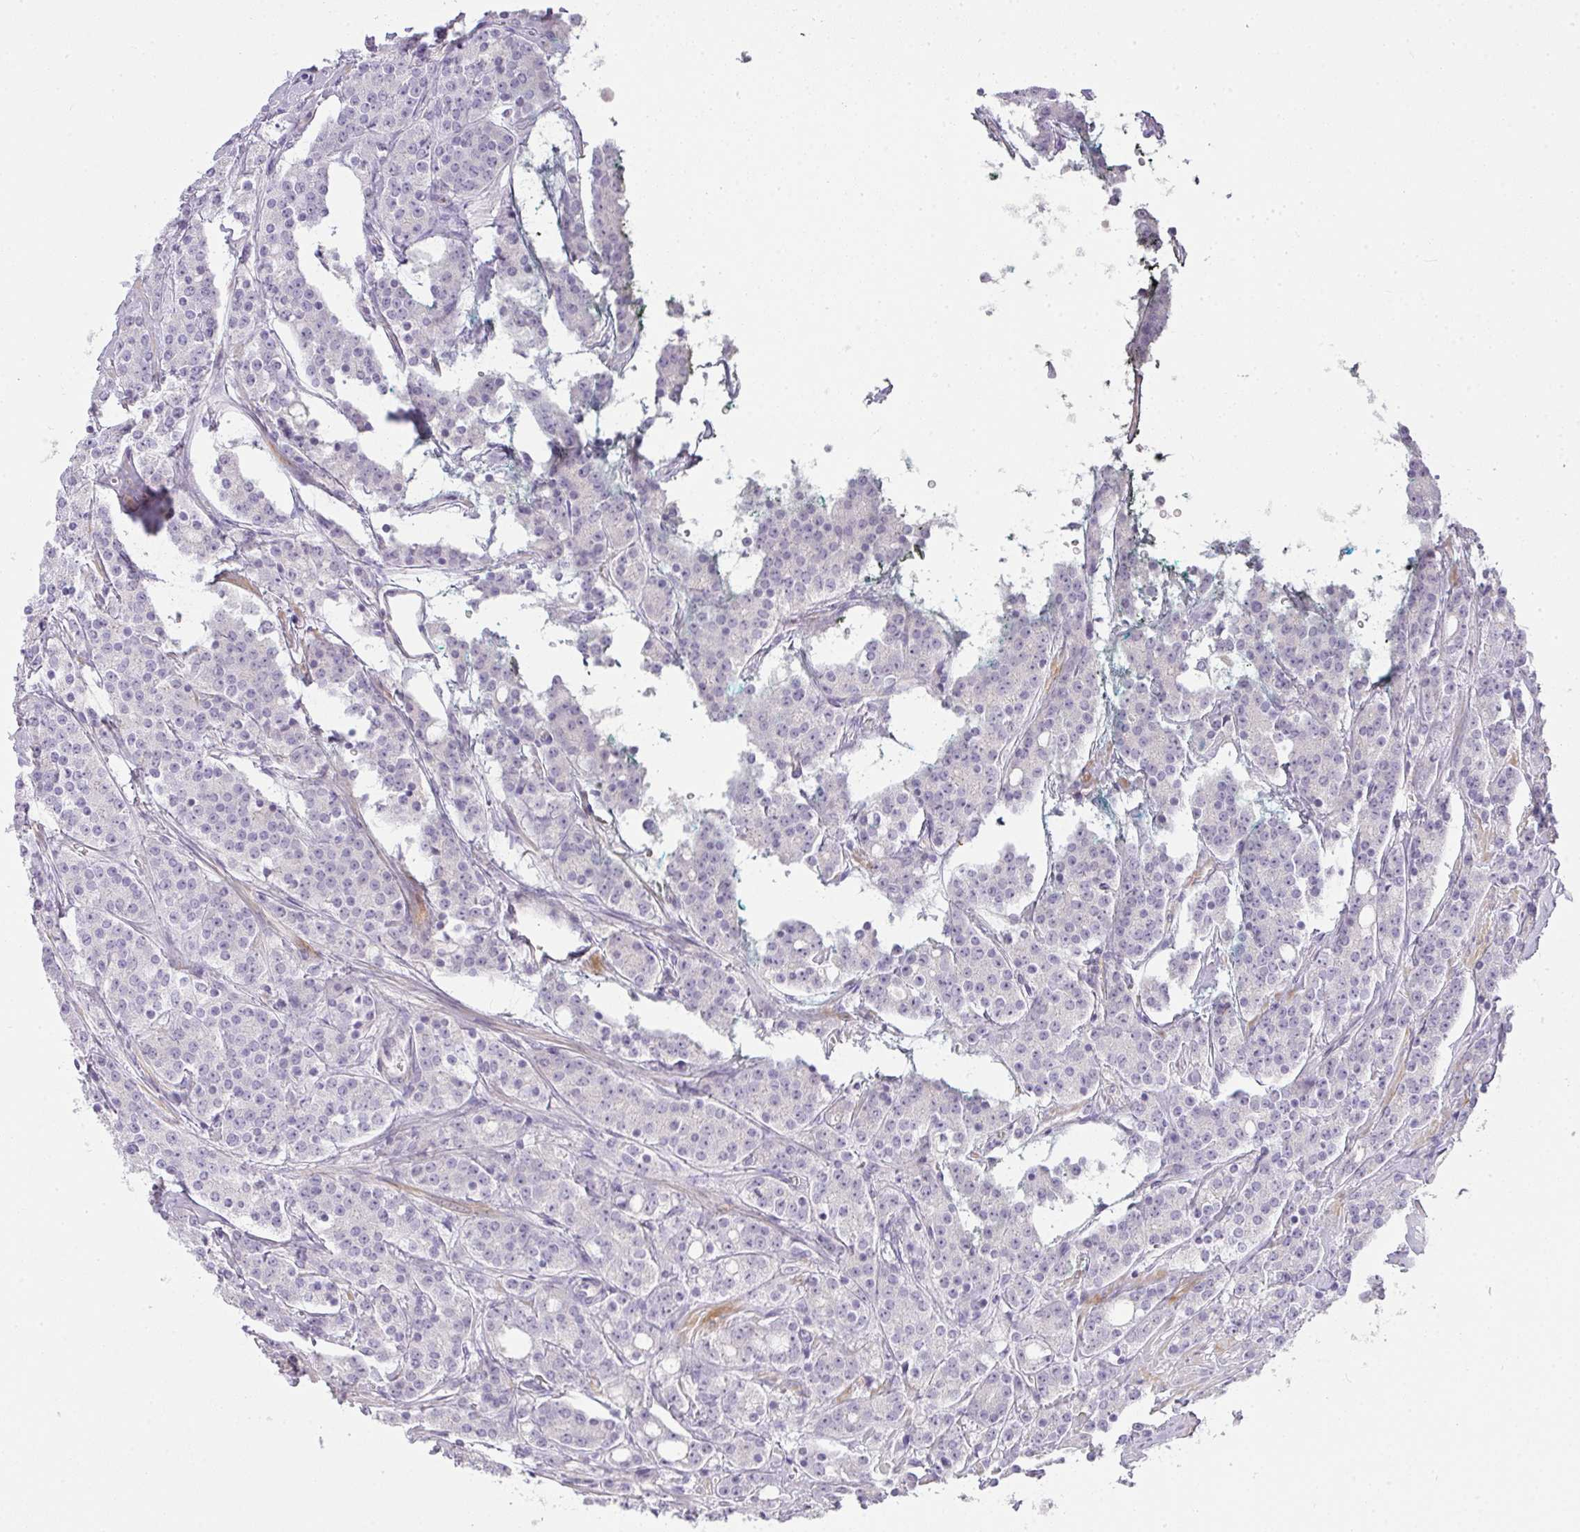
{"staining": {"intensity": "negative", "quantity": "none", "location": "none"}, "tissue": "prostate cancer", "cell_type": "Tumor cells", "image_type": "cancer", "snomed": [{"axis": "morphology", "description": "Adenocarcinoma, High grade"}, {"axis": "topography", "description": "Prostate"}], "caption": "Immunohistochemistry (IHC) histopathology image of prostate cancer (adenocarcinoma (high-grade)) stained for a protein (brown), which shows no expression in tumor cells. Nuclei are stained in blue.", "gene": "RAX2", "patient": {"sex": "male", "age": 62}}